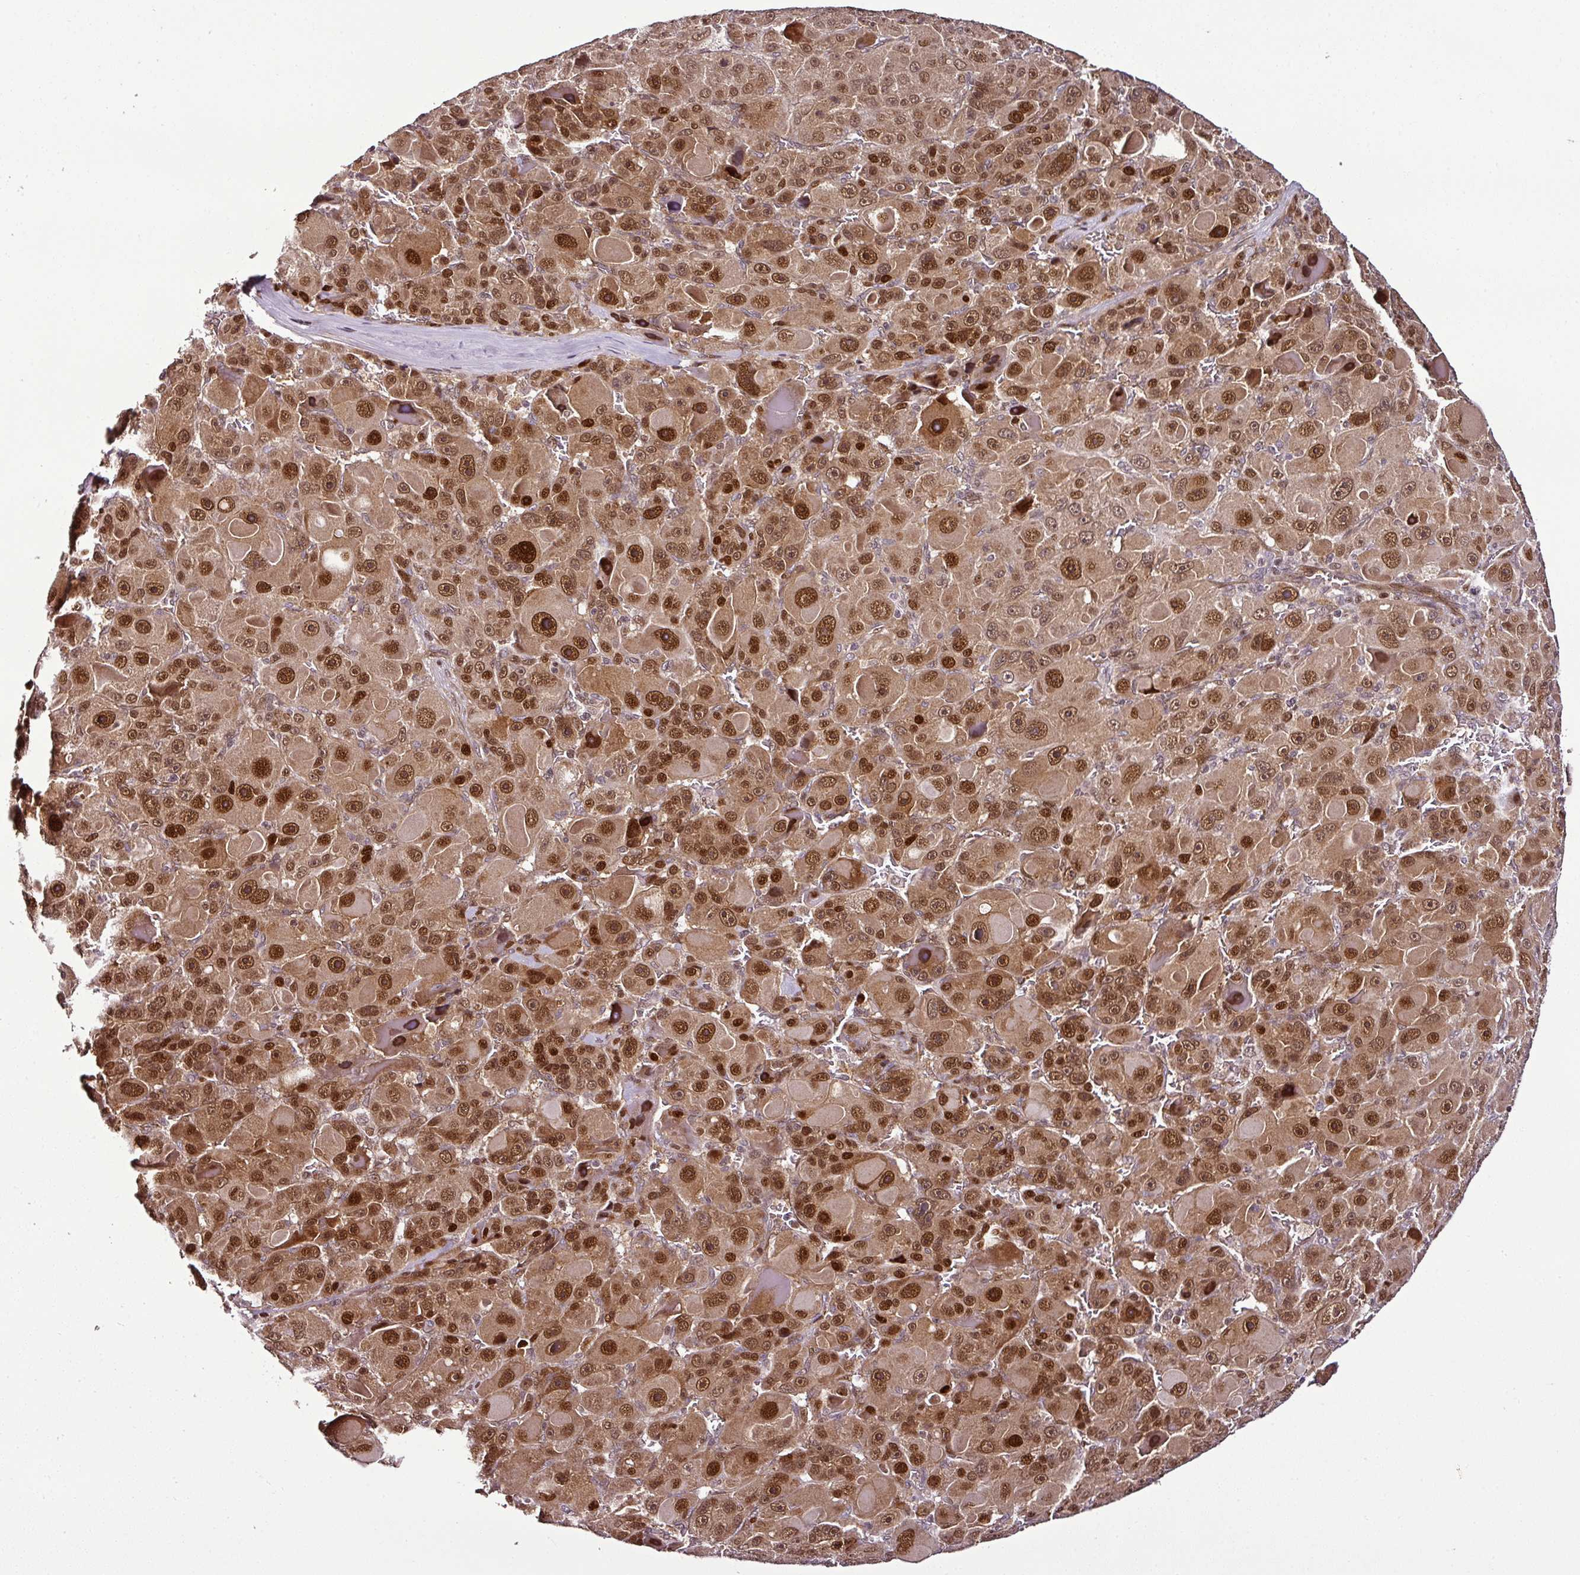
{"staining": {"intensity": "moderate", "quantity": ">75%", "location": "cytoplasmic/membranous,nuclear"}, "tissue": "liver cancer", "cell_type": "Tumor cells", "image_type": "cancer", "snomed": [{"axis": "morphology", "description": "Carcinoma, Hepatocellular, NOS"}, {"axis": "topography", "description": "Liver"}], "caption": "A high-resolution image shows IHC staining of liver hepatocellular carcinoma, which exhibits moderate cytoplasmic/membranous and nuclear positivity in about >75% of tumor cells. The staining was performed using DAB (3,3'-diaminobenzidine) to visualize the protein expression in brown, while the nuclei were stained in blue with hematoxylin (Magnification: 20x).", "gene": "COPRS", "patient": {"sex": "male", "age": 76}}